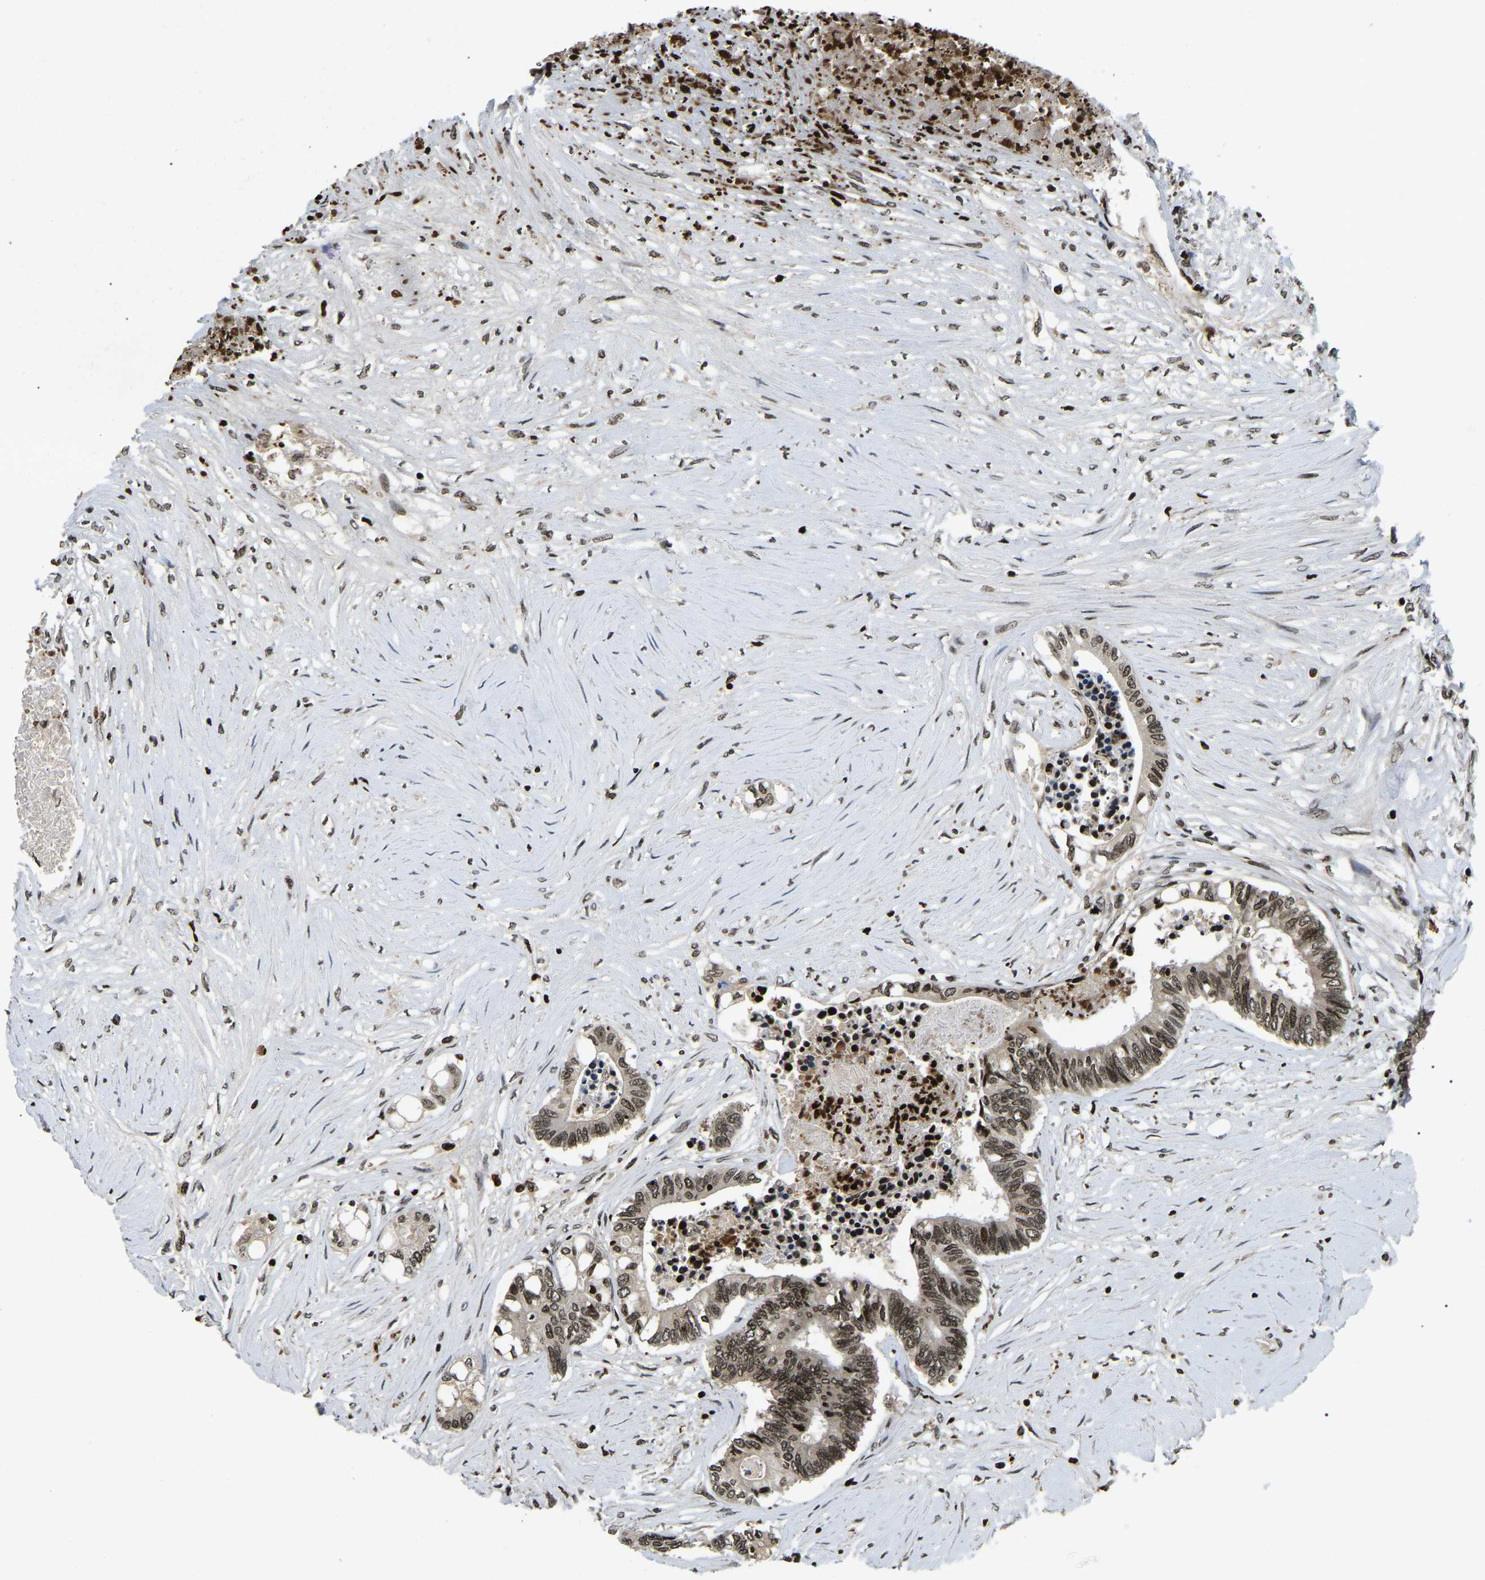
{"staining": {"intensity": "moderate", "quantity": ">75%", "location": "nuclear"}, "tissue": "colorectal cancer", "cell_type": "Tumor cells", "image_type": "cancer", "snomed": [{"axis": "morphology", "description": "Adenocarcinoma, NOS"}, {"axis": "topography", "description": "Rectum"}], "caption": "Brown immunohistochemical staining in colorectal cancer (adenocarcinoma) shows moderate nuclear expression in approximately >75% of tumor cells. (DAB IHC with brightfield microscopy, high magnification).", "gene": "LRRC61", "patient": {"sex": "male", "age": 63}}